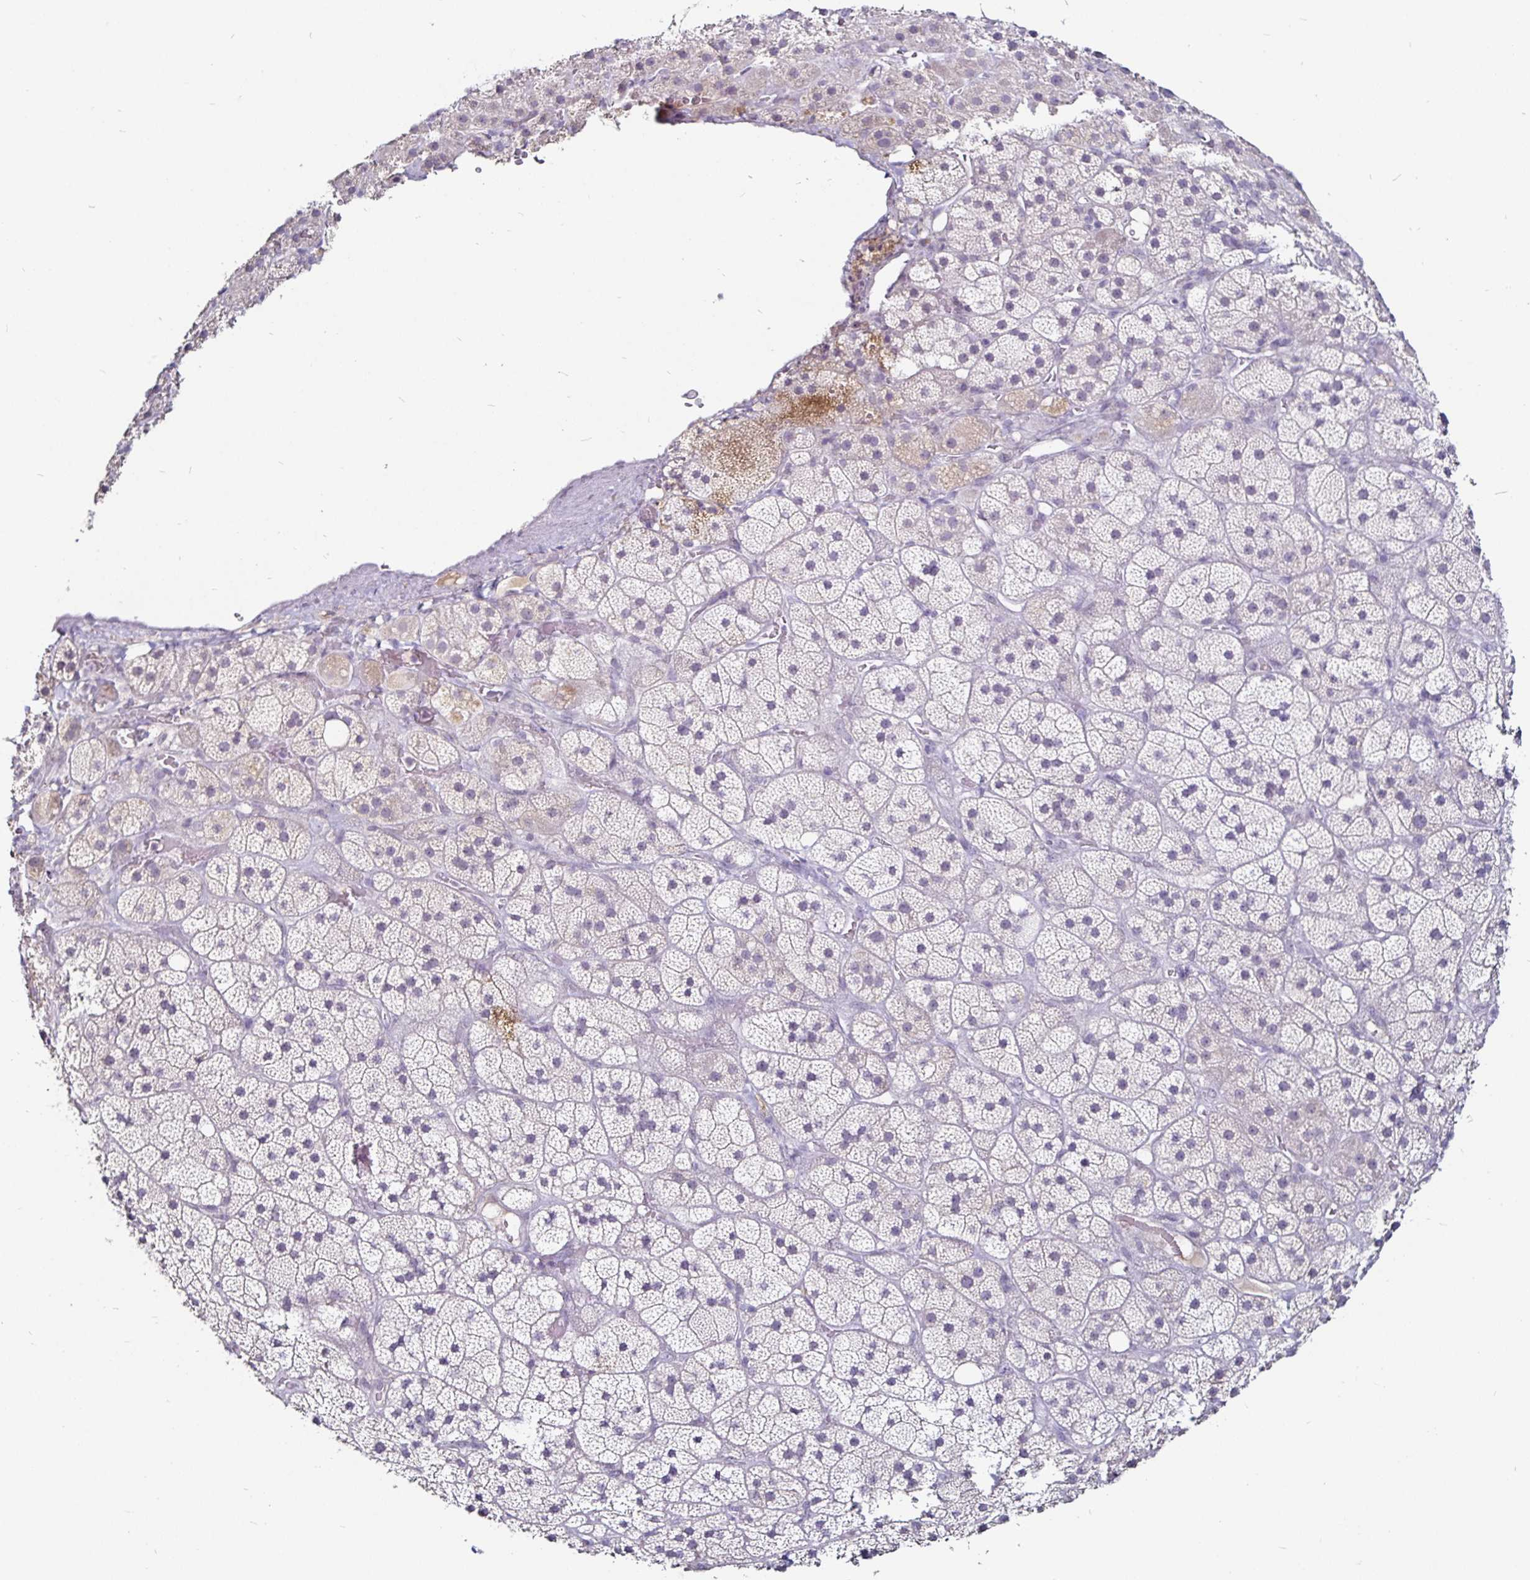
{"staining": {"intensity": "negative", "quantity": "none", "location": "none"}, "tissue": "adrenal gland", "cell_type": "Glandular cells", "image_type": "normal", "snomed": [{"axis": "morphology", "description": "Normal tissue, NOS"}, {"axis": "topography", "description": "Adrenal gland"}], "caption": "Immunohistochemistry (IHC) micrograph of unremarkable human adrenal gland stained for a protein (brown), which reveals no positivity in glandular cells. The staining is performed using DAB (3,3'-diaminobenzidine) brown chromogen with nuclei counter-stained in using hematoxylin.", "gene": "FAIM2", "patient": {"sex": "male", "age": 57}}